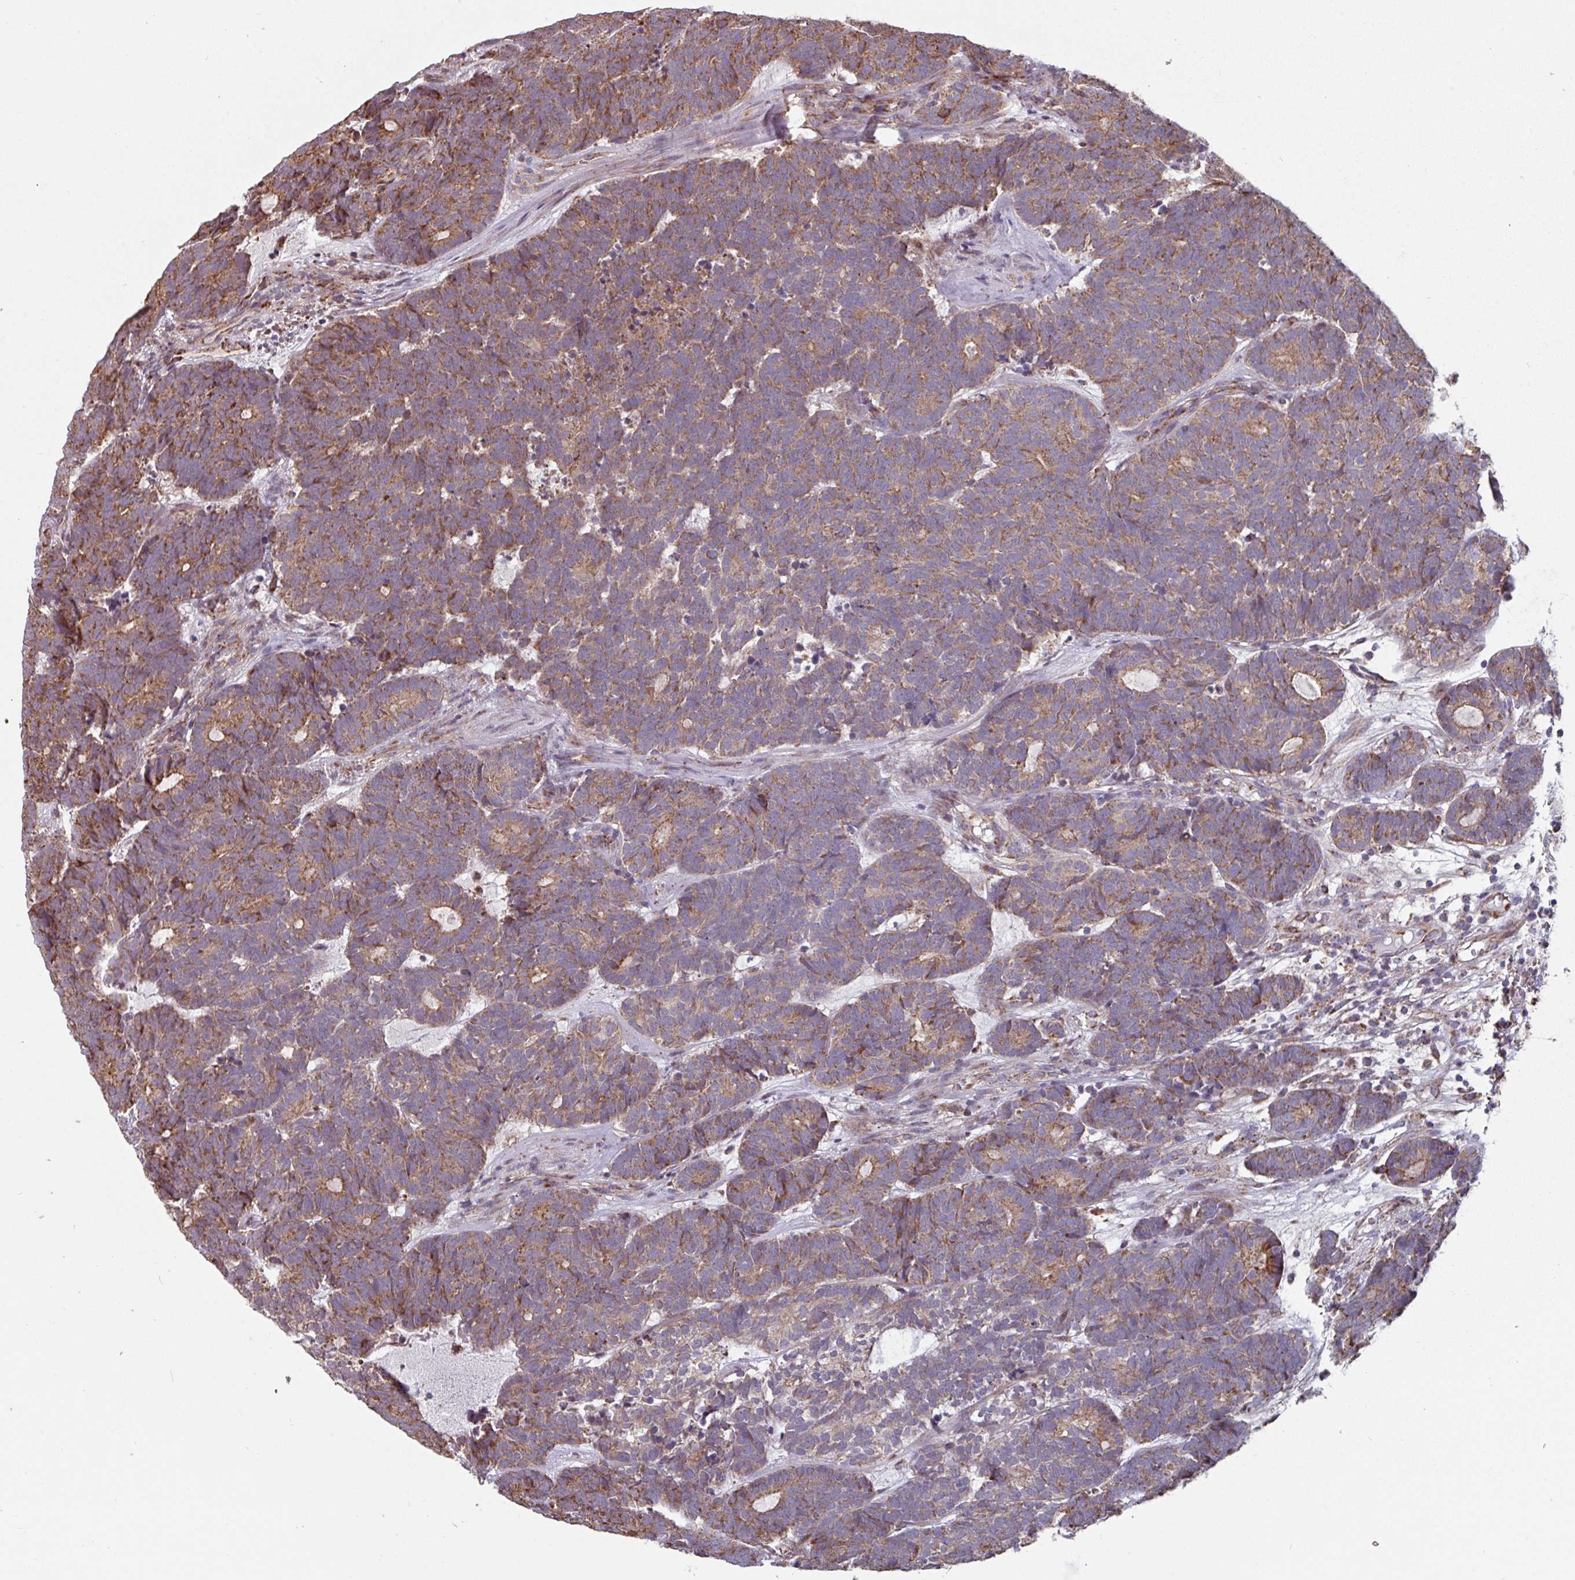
{"staining": {"intensity": "moderate", "quantity": ">75%", "location": "cytoplasmic/membranous"}, "tissue": "head and neck cancer", "cell_type": "Tumor cells", "image_type": "cancer", "snomed": [{"axis": "morphology", "description": "Adenocarcinoma, NOS"}, {"axis": "topography", "description": "Head-Neck"}], "caption": "A histopathology image of human adenocarcinoma (head and neck) stained for a protein shows moderate cytoplasmic/membranous brown staining in tumor cells. The protein of interest is stained brown, and the nuclei are stained in blue (DAB IHC with brightfield microscopy, high magnification).", "gene": "COX7C", "patient": {"sex": "female", "age": 81}}